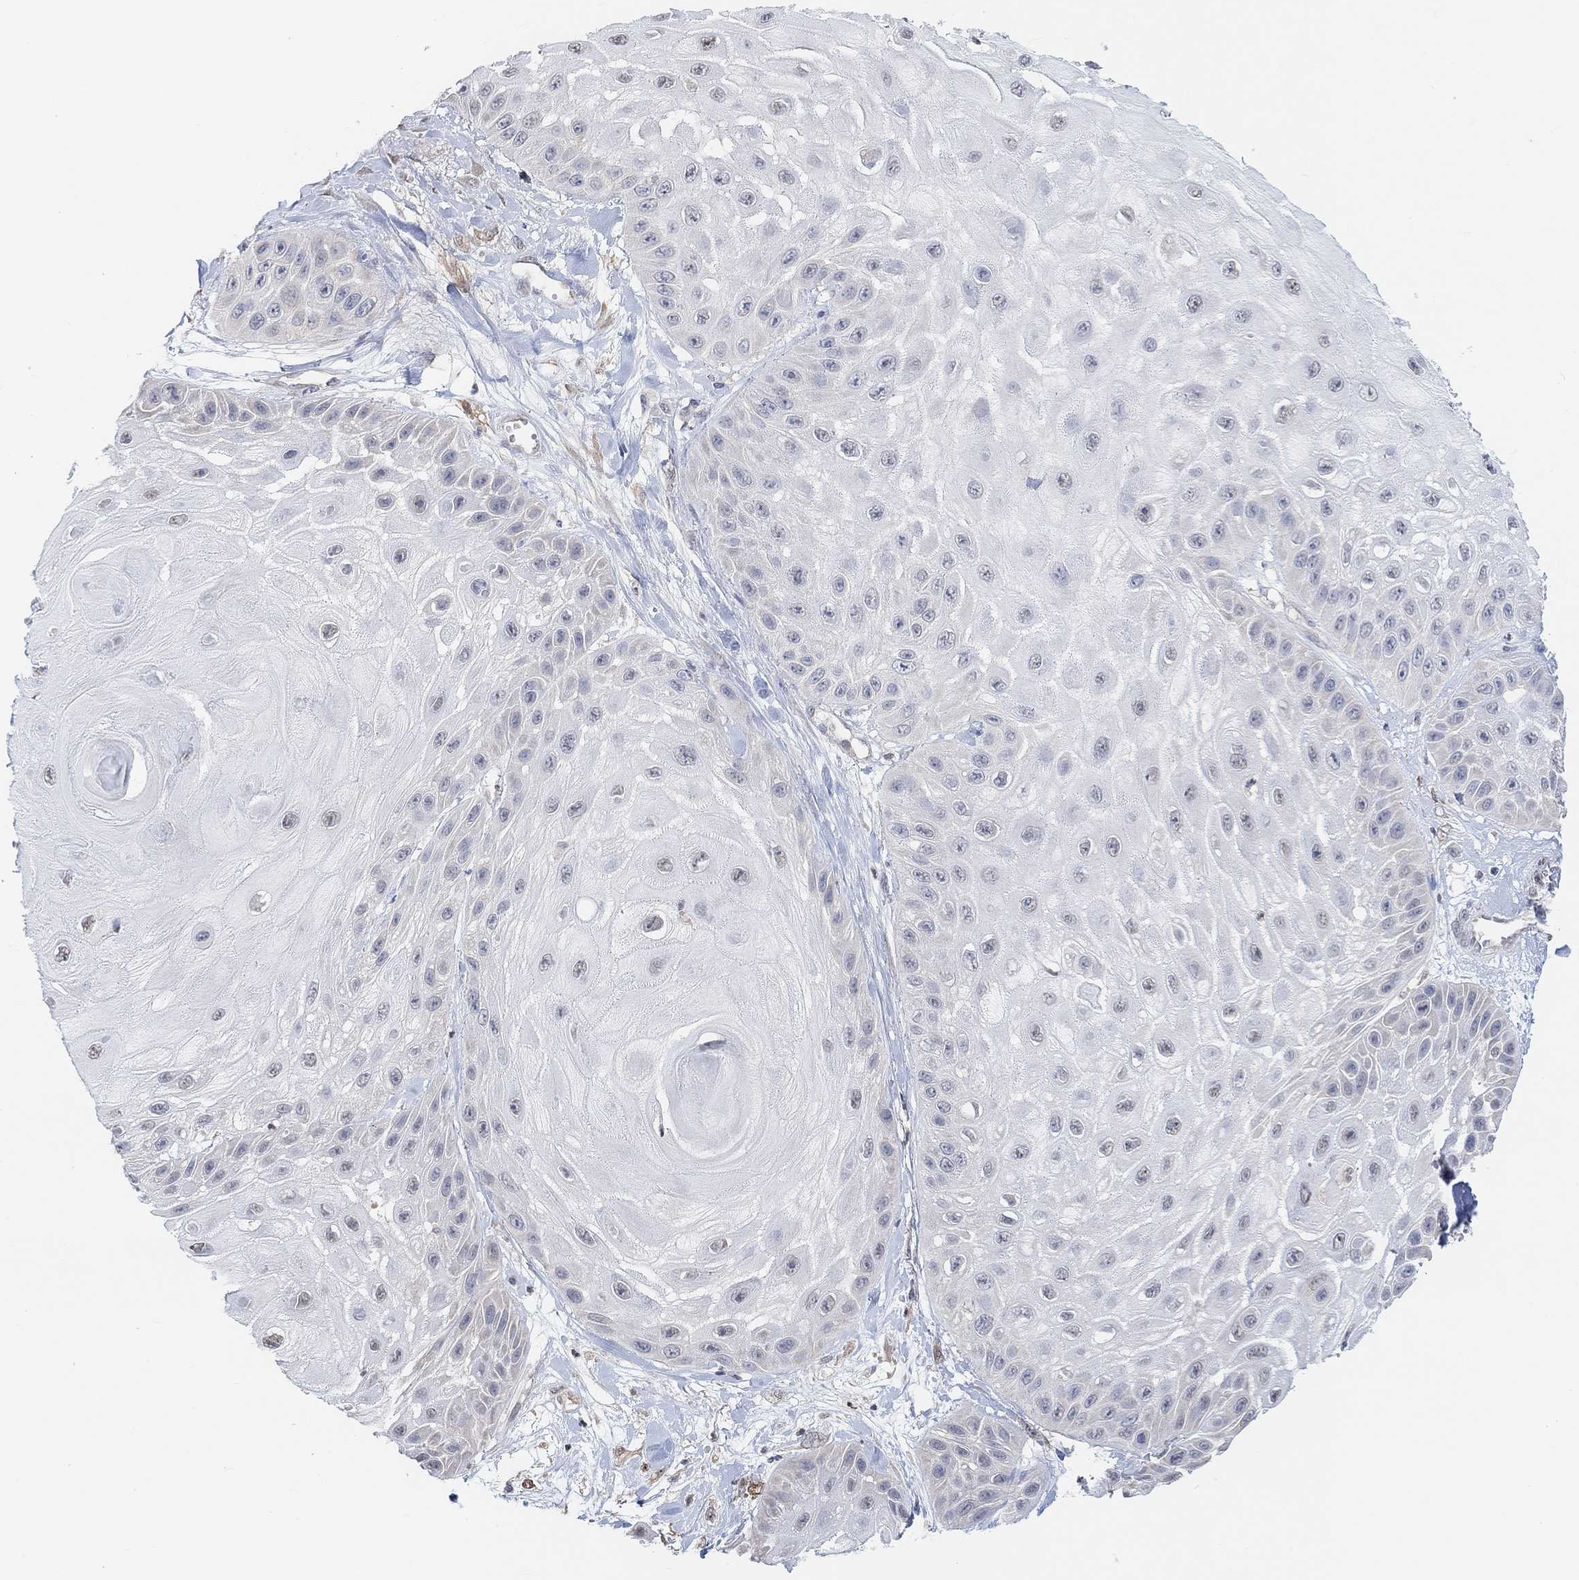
{"staining": {"intensity": "strong", "quantity": "<25%", "location": "nuclear"}, "tissue": "skin cancer", "cell_type": "Tumor cells", "image_type": "cancer", "snomed": [{"axis": "morphology", "description": "Normal tissue, NOS"}, {"axis": "morphology", "description": "Squamous cell carcinoma, NOS"}, {"axis": "topography", "description": "Skin"}], "caption": "Squamous cell carcinoma (skin) tissue reveals strong nuclear expression in approximately <25% of tumor cells The staining was performed using DAB to visualize the protein expression in brown, while the nuclei were stained in blue with hematoxylin (Magnification: 20x).", "gene": "MUC1", "patient": {"sex": "male", "age": 79}}